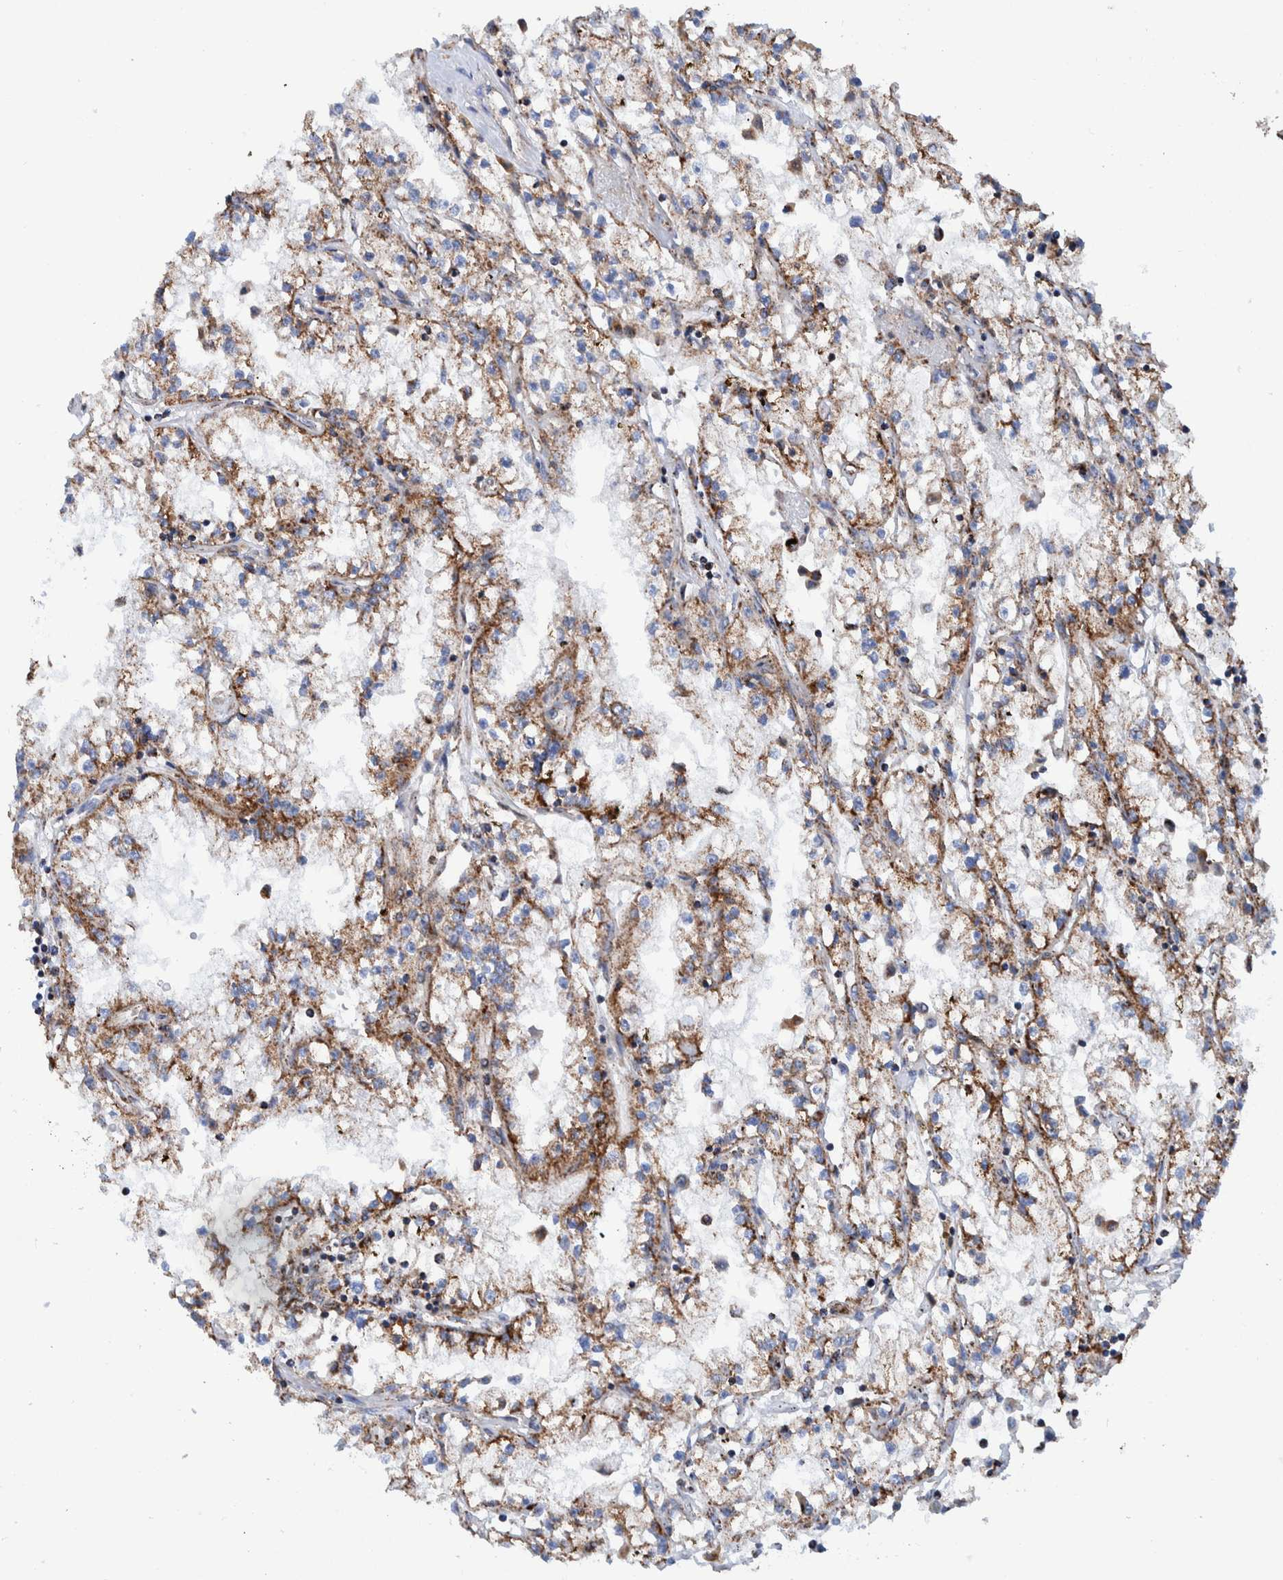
{"staining": {"intensity": "moderate", "quantity": ">75%", "location": "cytoplasmic/membranous"}, "tissue": "renal cancer", "cell_type": "Tumor cells", "image_type": "cancer", "snomed": [{"axis": "morphology", "description": "Adenocarcinoma, NOS"}, {"axis": "topography", "description": "Kidney"}], "caption": "Immunohistochemical staining of human renal cancer displays medium levels of moderate cytoplasmic/membranous protein expression in approximately >75% of tumor cells.", "gene": "DECR1", "patient": {"sex": "male", "age": 56}}